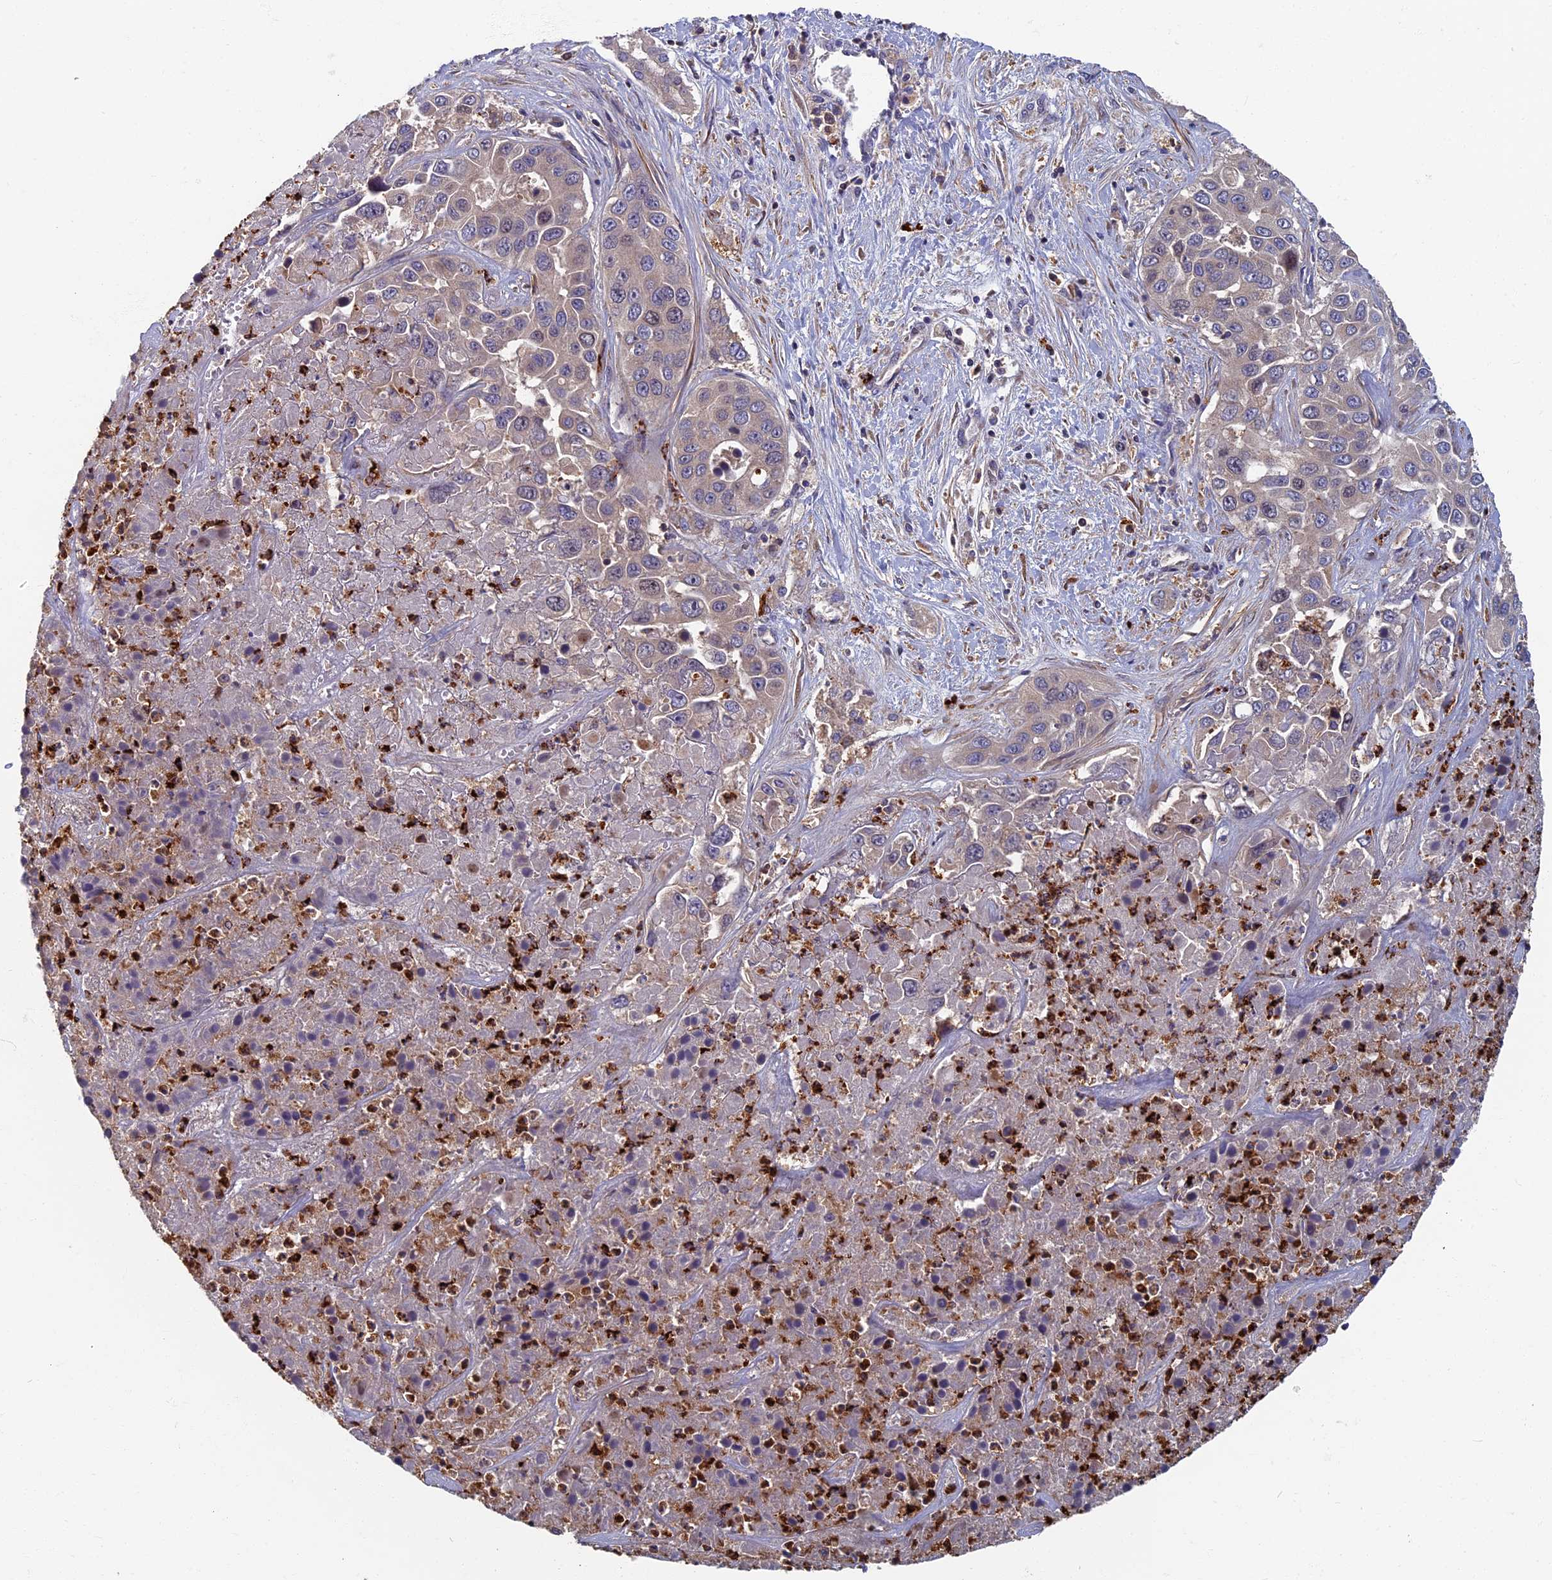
{"staining": {"intensity": "weak", "quantity": "<25%", "location": "cytoplasmic/membranous"}, "tissue": "liver cancer", "cell_type": "Tumor cells", "image_type": "cancer", "snomed": [{"axis": "morphology", "description": "Cholangiocarcinoma"}, {"axis": "topography", "description": "Liver"}], "caption": "DAB (3,3'-diaminobenzidine) immunohistochemical staining of human liver cancer (cholangiocarcinoma) exhibits no significant positivity in tumor cells.", "gene": "TNK2", "patient": {"sex": "female", "age": 52}}